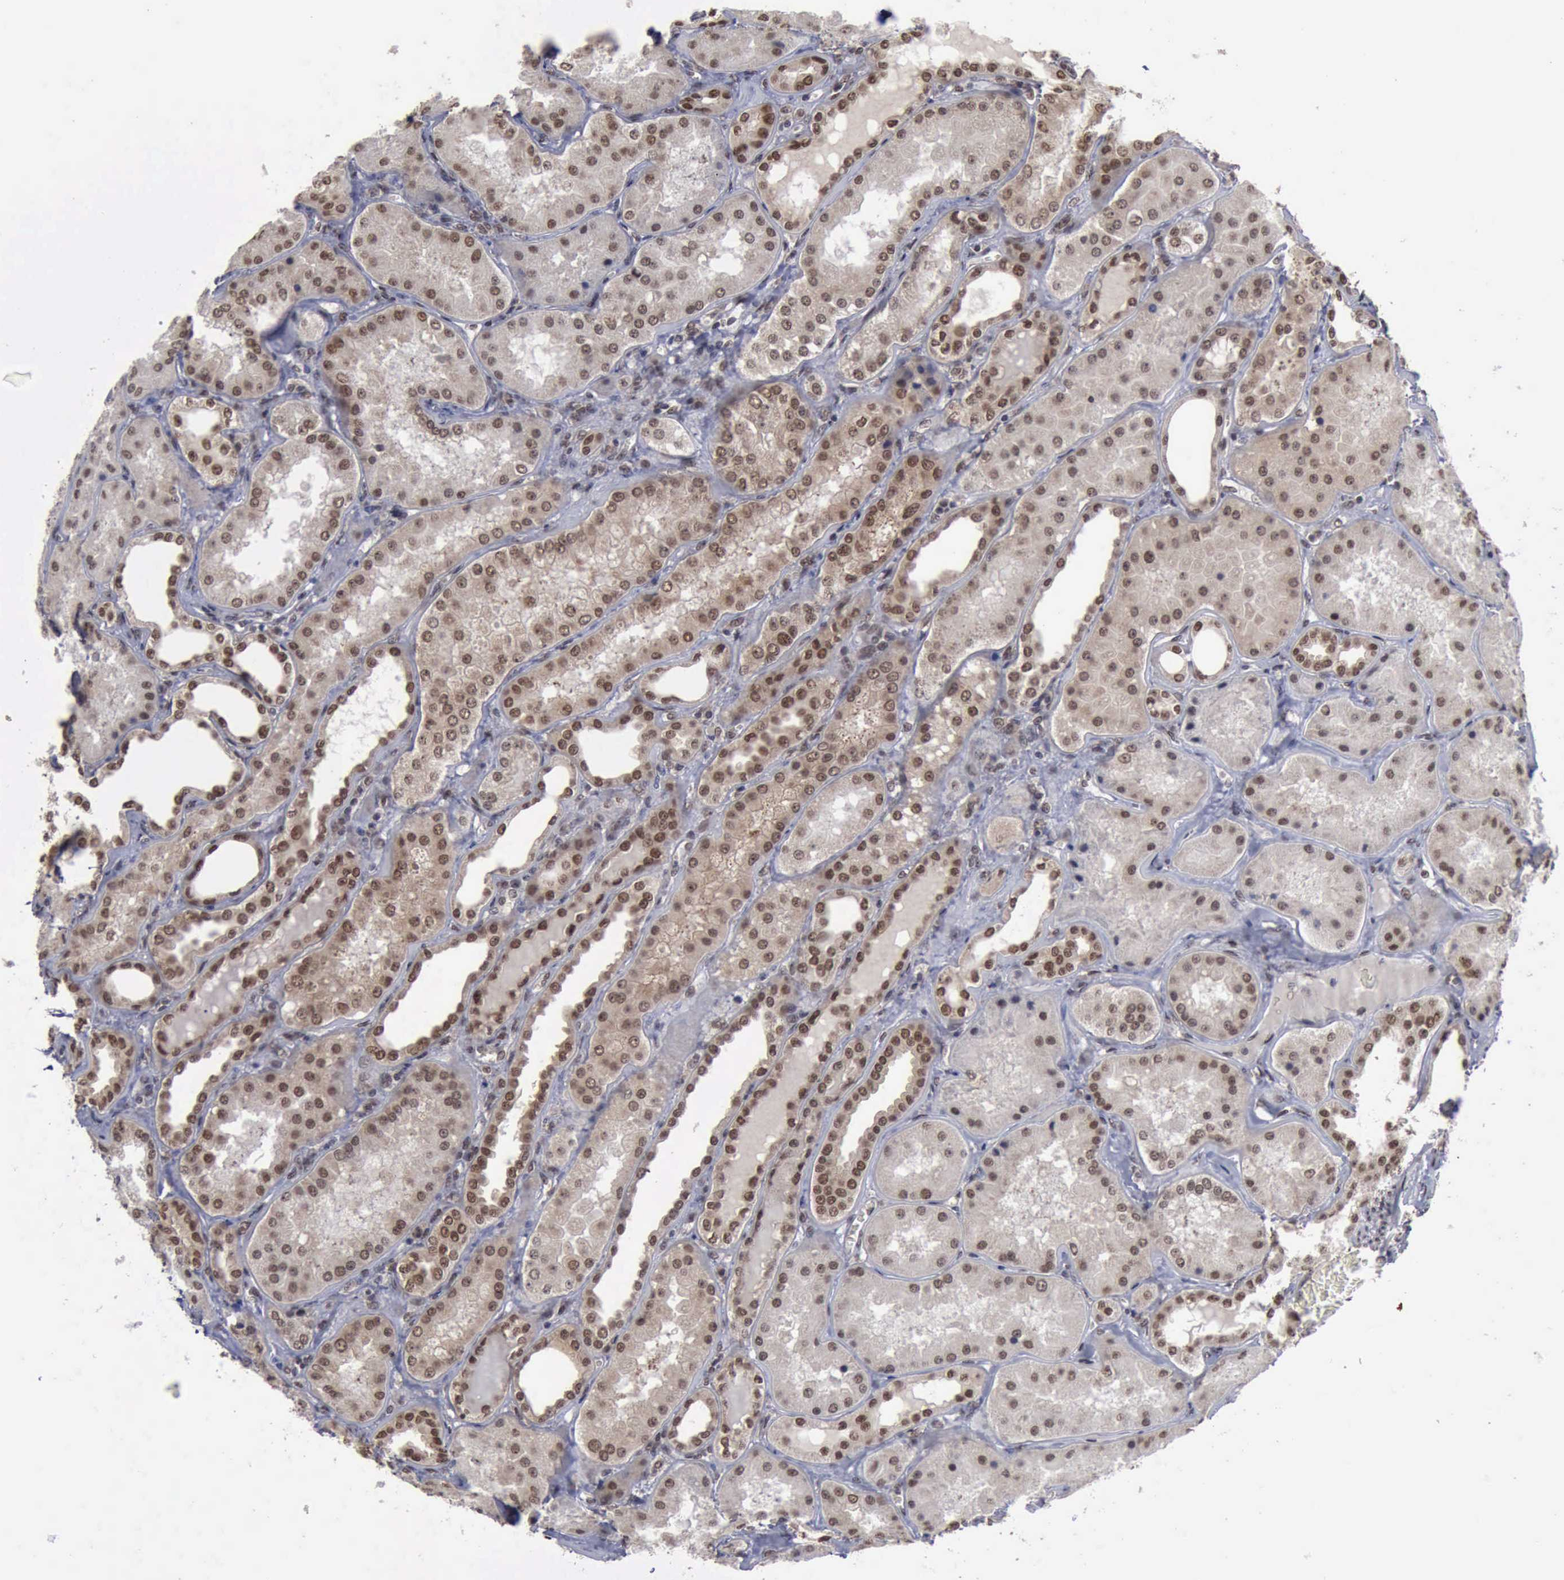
{"staining": {"intensity": "weak", "quantity": "25%-75%", "location": "nuclear"}, "tissue": "kidney", "cell_type": "Cells in glomeruli", "image_type": "normal", "snomed": [{"axis": "morphology", "description": "Normal tissue, NOS"}, {"axis": "topography", "description": "Kidney"}], "caption": "Immunohistochemistry histopathology image of unremarkable kidney: human kidney stained using IHC demonstrates low levels of weak protein expression localized specifically in the nuclear of cells in glomeruli, appearing as a nuclear brown color.", "gene": "RTCB", "patient": {"sex": "female", "age": 56}}